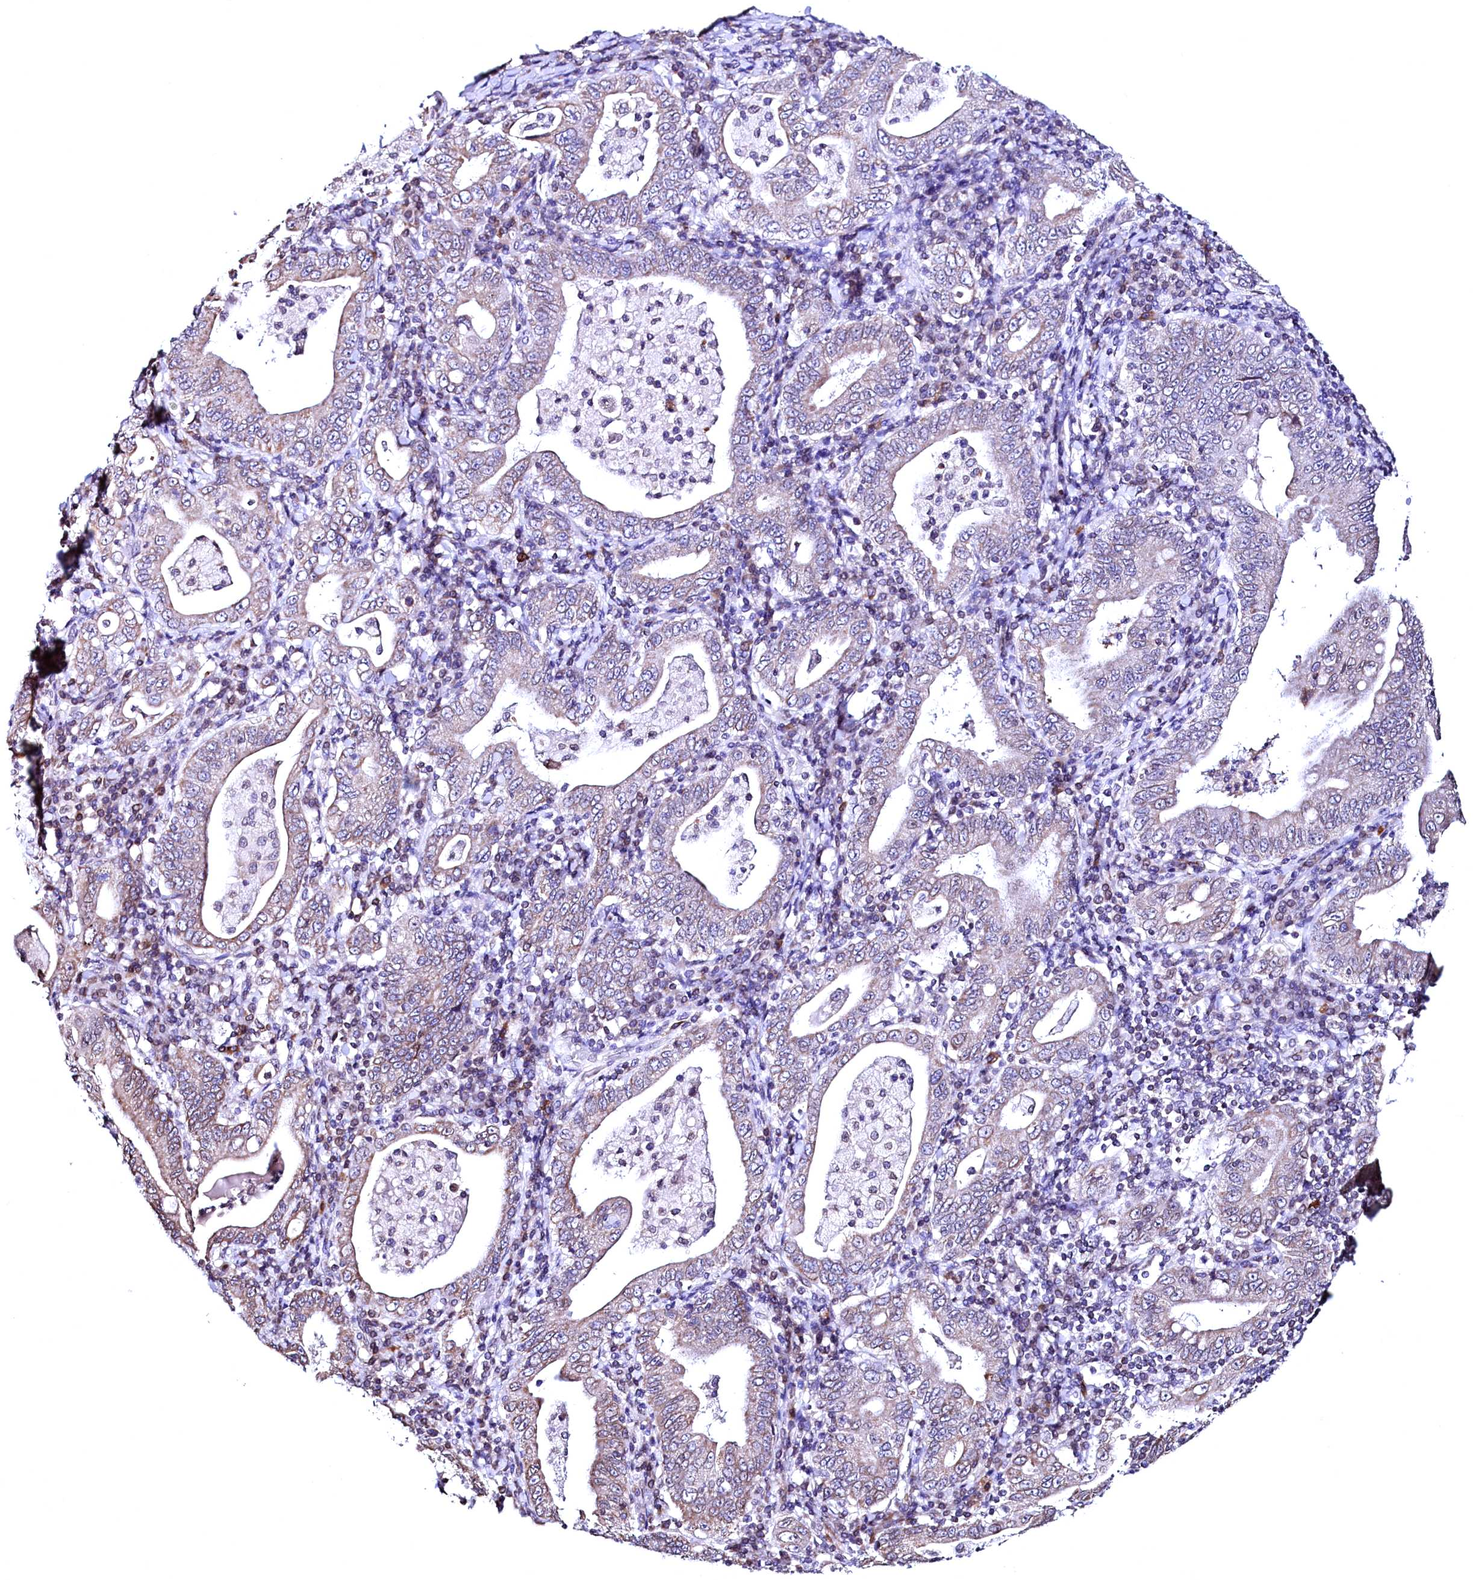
{"staining": {"intensity": "weak", "quantity": "25%-75%", "location": "cytoplasmic/membranous"}, "tissue": "stomach cancer", "cell_type": "Tumor cells", "image_type": "cancer", "snomed": [{"axis": "morphology", "description": "Normal tissue, NOS"}, {"axis": "morphology", "description": "Adenocarcinoma, NOS"}, {"axis": "topography", "description": "Esophagus"}, {"axis": "topography", "description": "Stomach, upper"}, {"axis": "topography", "description": "Peripheral nerve tissue"}], "caption": "This histopathology image demonstrates IHC staining of stomach adenocarcinoma, with low weak cytoplasmic/membranous staining in approximately 25%-75% of tumor cells.", "gene": "HAND1", "patient": {"sex": "male", "age": 62}}